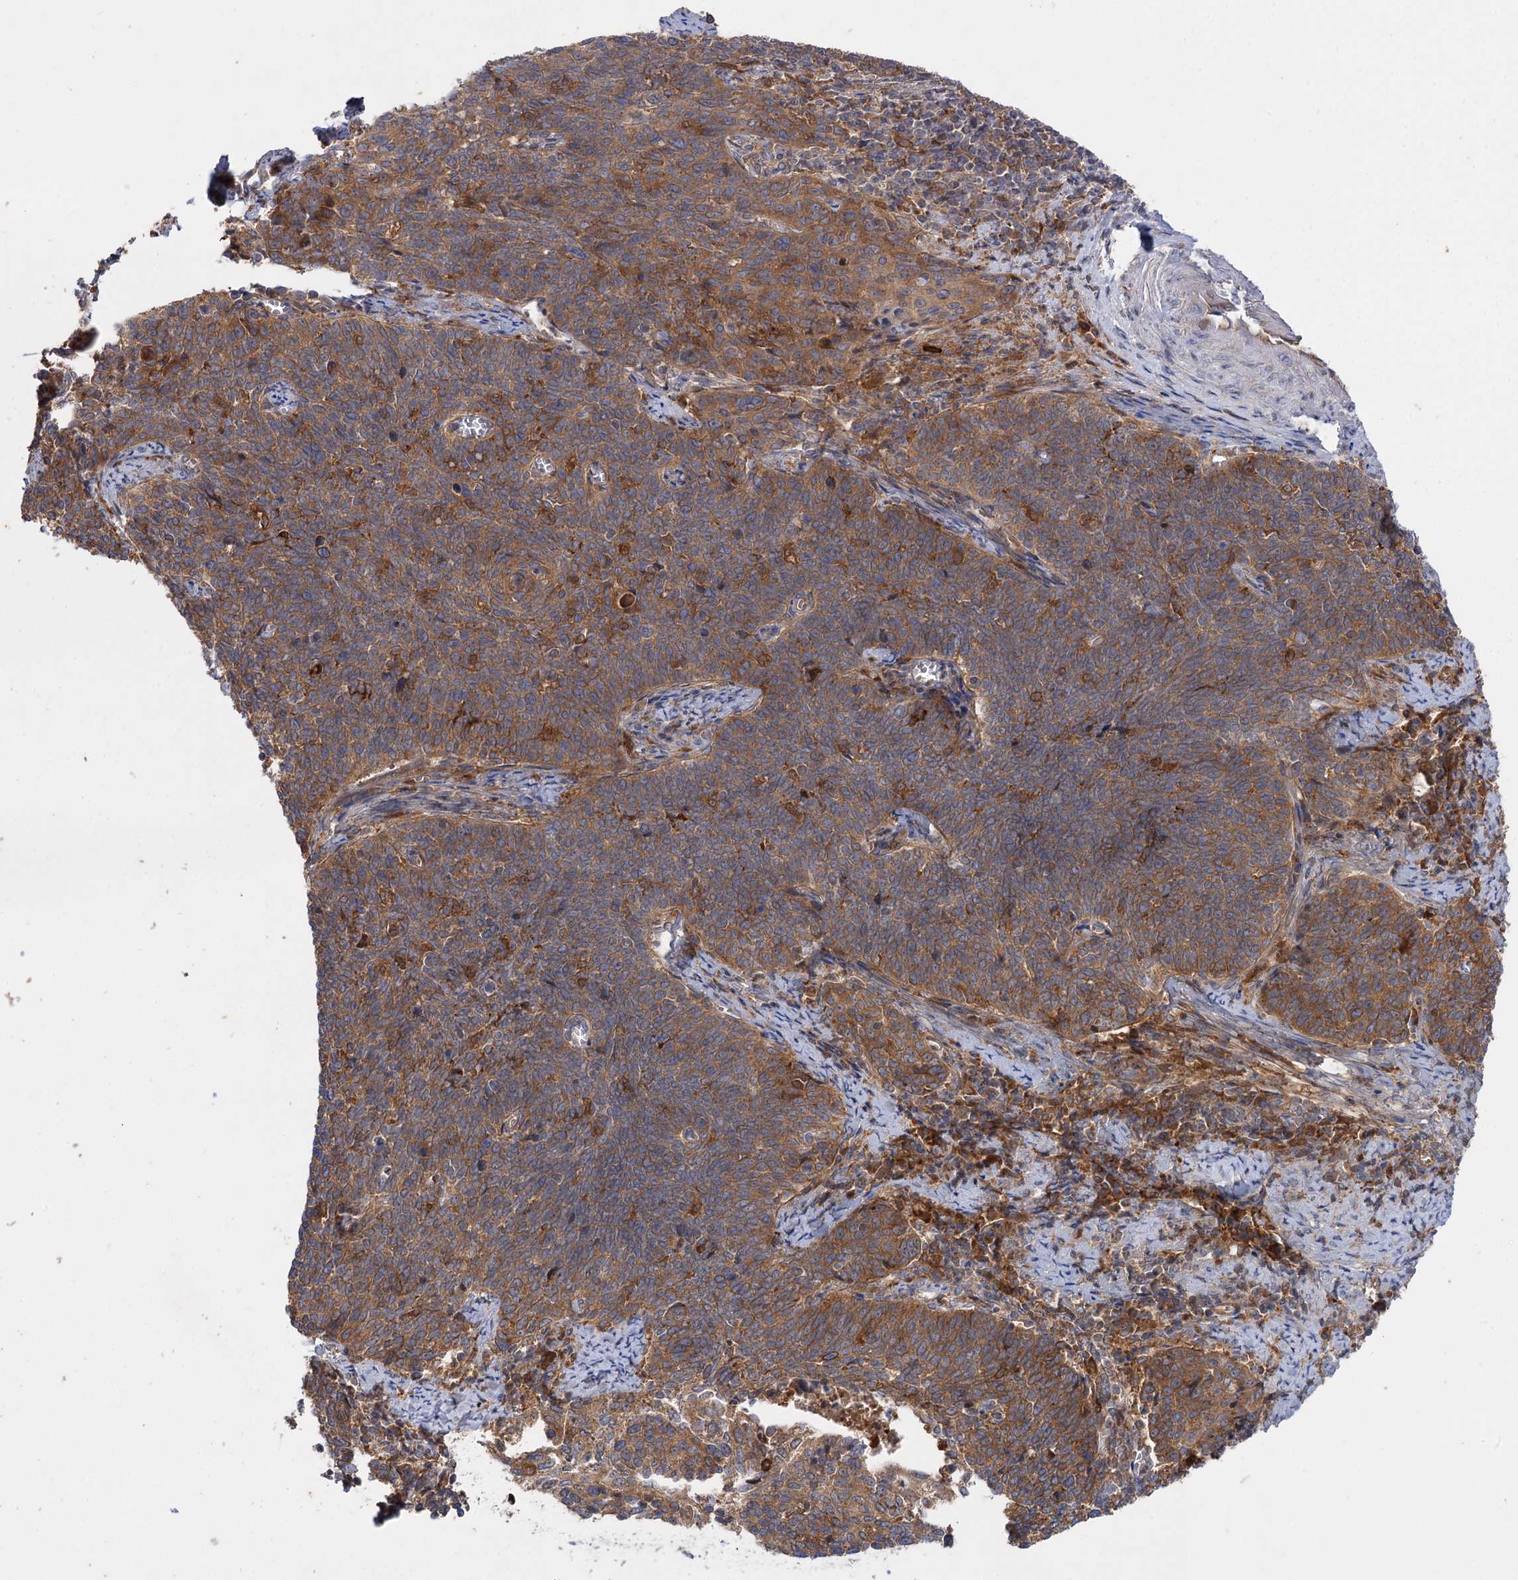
{"staining": {"intensity": "moderate", "quantity": ">75%", "location": "cytoplasmic/membranous"}, "tissue": "cervical cancer", "cell_type": "Tumor cells", "image_type": "cancer", "snomed": [{"axis": "morphology", "description": "Squamous cell carcinoma, NOS"}, {"axis": "topography", "description": "Cervix"}], "caption": "Immunohistochemistry (IHC) staining of cervical cancer (squamous cell carcinoma), which displays medium levels of moderate cytoplasmic/membranous staining in approximately >75% of tumor cells indicating moderate cytoplasmic/membranous protein positivity. The staining was performed using DAB (brown) for protein detection and nuclei were counterstained in hematoxylin (blue).", "gene": "PATL1", "patient": {"sex": "female", "age": 39}}